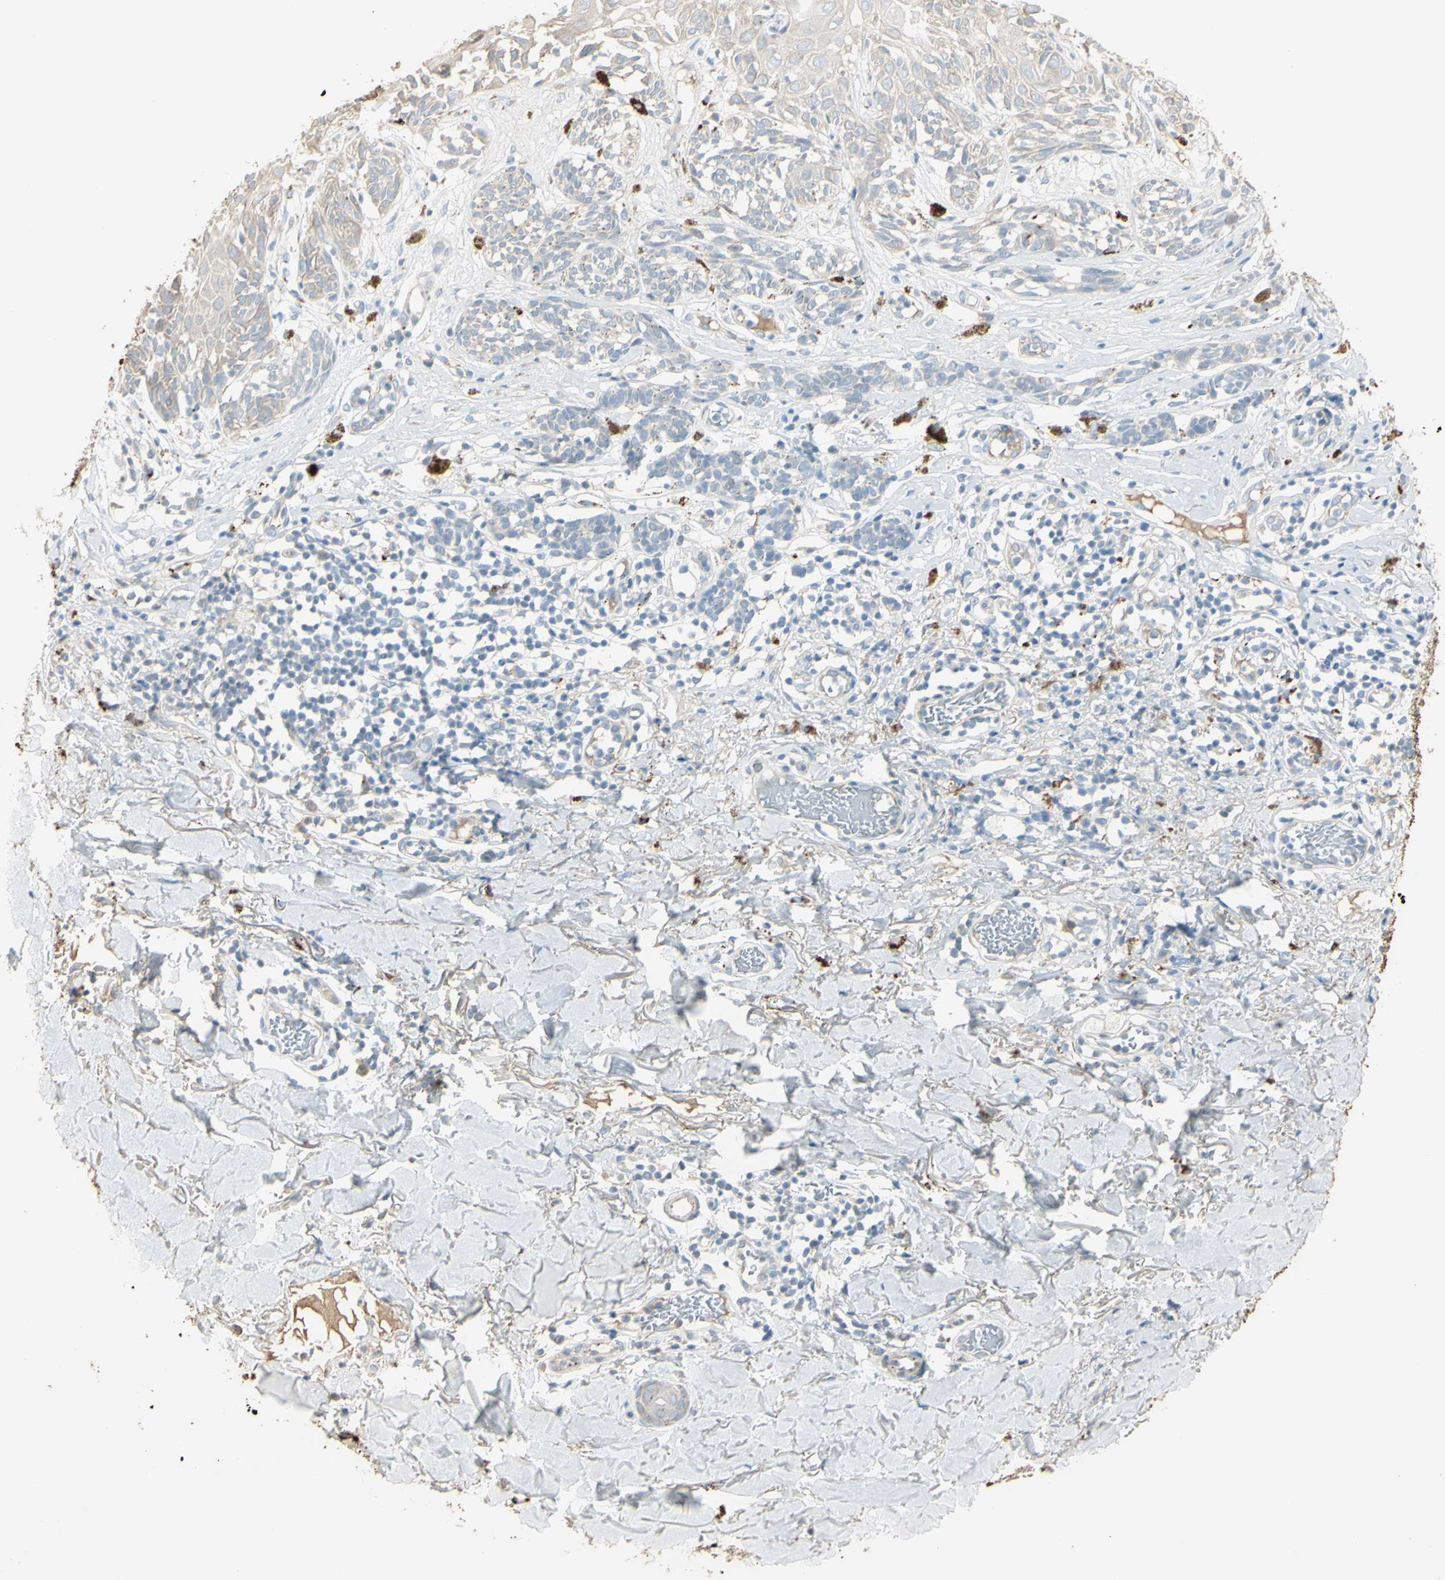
{"staining": {"intensity": "weak", "quantity": ">75%", "location": "cytoplasmic/membranous"}, "tissue": "melanoma", "cell_type": "Tumor cells", "image_type": "cancer", "snomed": [{"axis": "morphology", "description": "Malignant melanoma, NOS"}, {"axis": "topography", "description": "Skin"}], "caption": "Human melanoma stained for a protein (brown) exhibits weak cytoplasmic/membranous positive positivity in approximately >75% of tumor cells.", "gene": "ANGPTL1", "patient": {"sex": "male", "age": 64}}